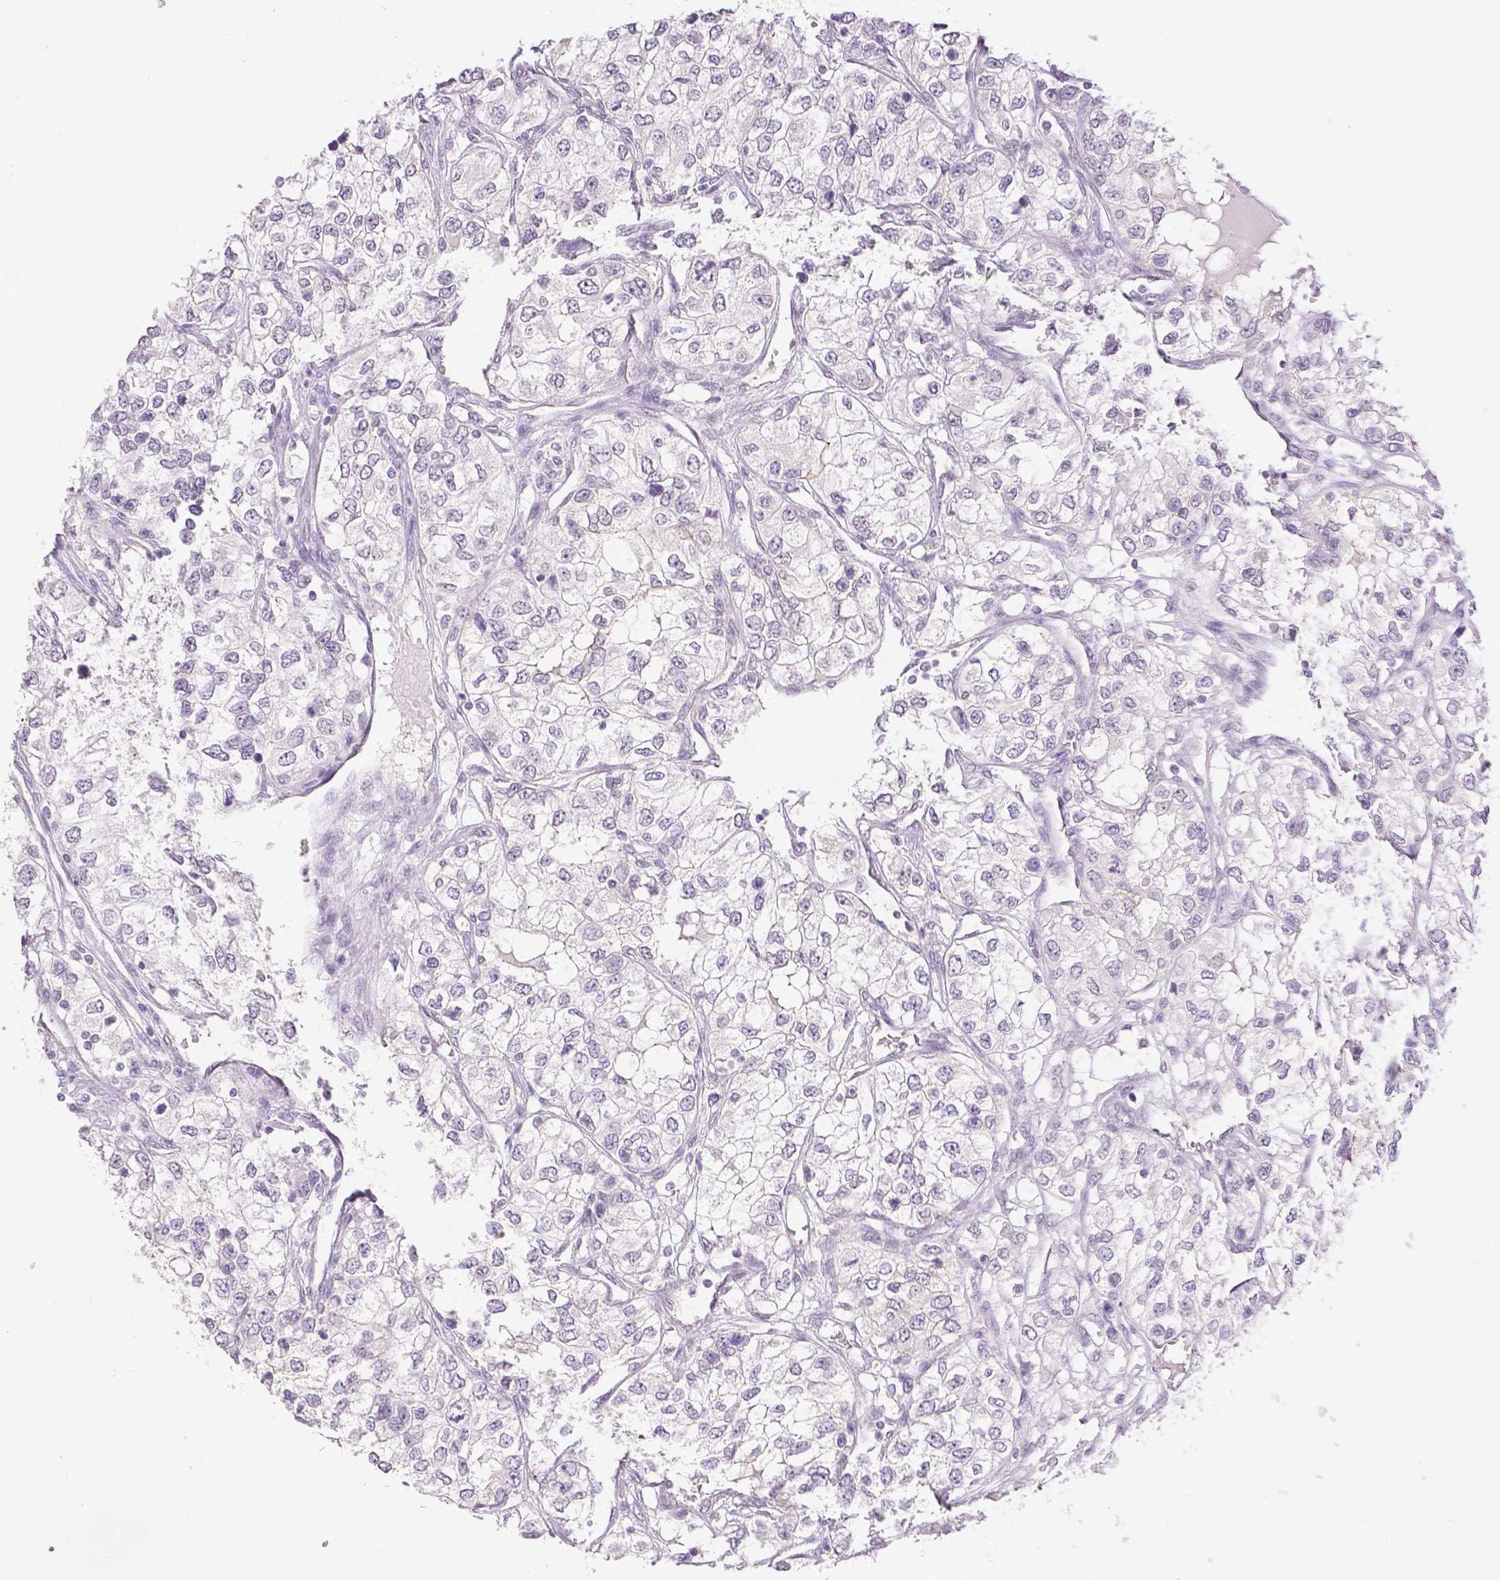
{"staining": {"intensity": "negative", "quantity": "none", "location": "none"}, "tissue": "renal cancer", "cell_type": "Tumor cells", "image_type": "cancer", "snomed": [{"axis": "morphology", "description": "Adenocarcinoma, NOS"}, {"axis": "topography", "description": "Kidney"}], "caption": "The image reveals no significant positivity in tumor cells of adenocarcinoma (renal).", "gene": "OCLN", "patient": {"sex": "female", "age": 59}}